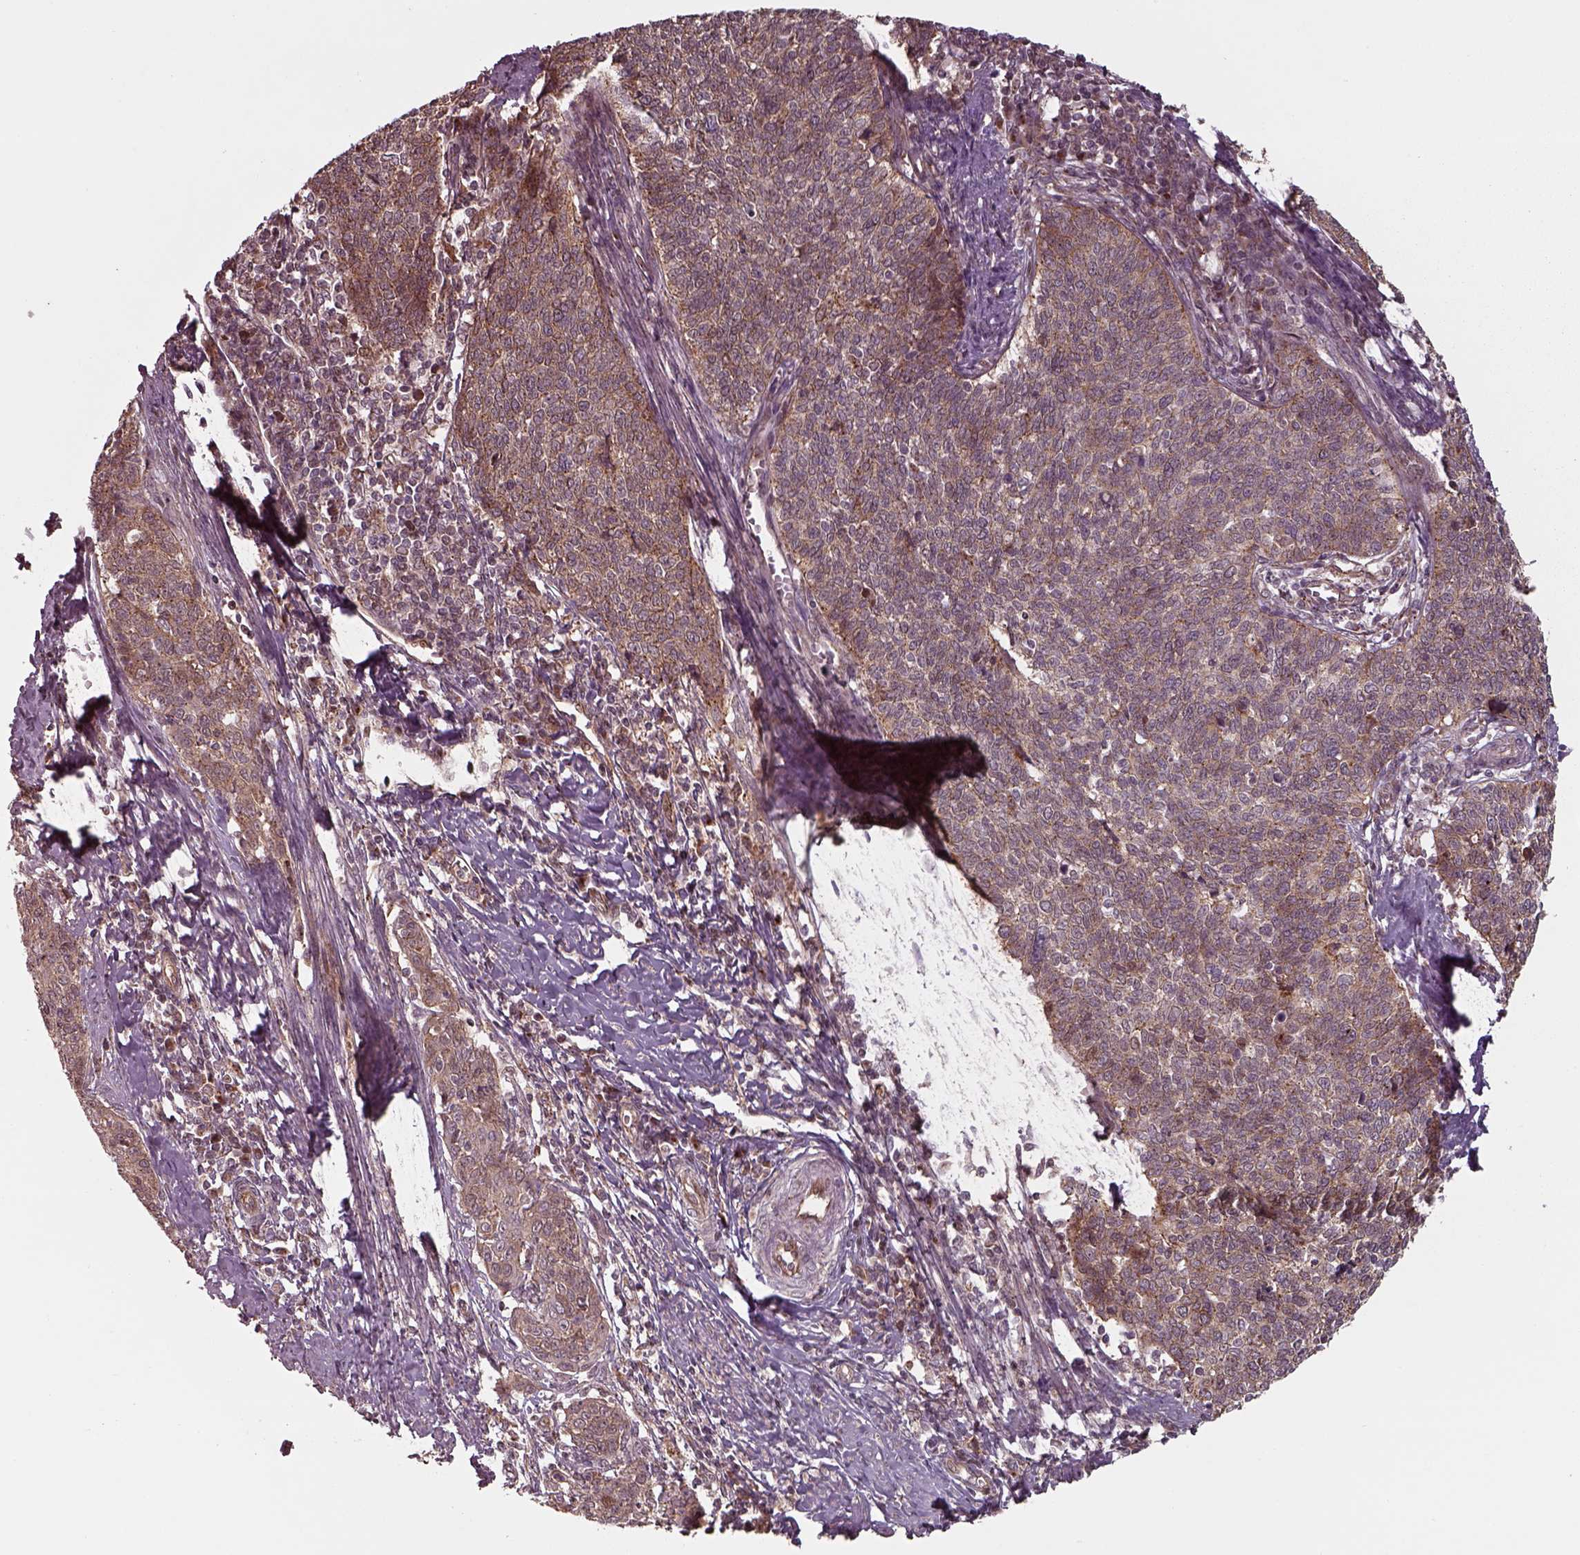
{"staining": {"intensity": "moderate", "quantity": ">75%", "location": "cytoplasmic/membranous"}, "tissue": "cervical cancer", "cell_type": "Tumor cells", "image_type": "cancer", "snomed": [{"axis": "morphology", "description": "Squamous cell carcinoma, NOS"}, {"axis": "topography", "description": "Cervix"}], "caption": "This image shows cervical cancer (squamous cell carcinoma) stained with immunohistochemistry (IHC) to label a protein in brown. The cytoplasmic/membranous of tumor cells show moderate positivity for the protein. Nuclei are counter-stained blue.", "gene": "CHMP3", "patient": {"sex": "female", "age": 39}}